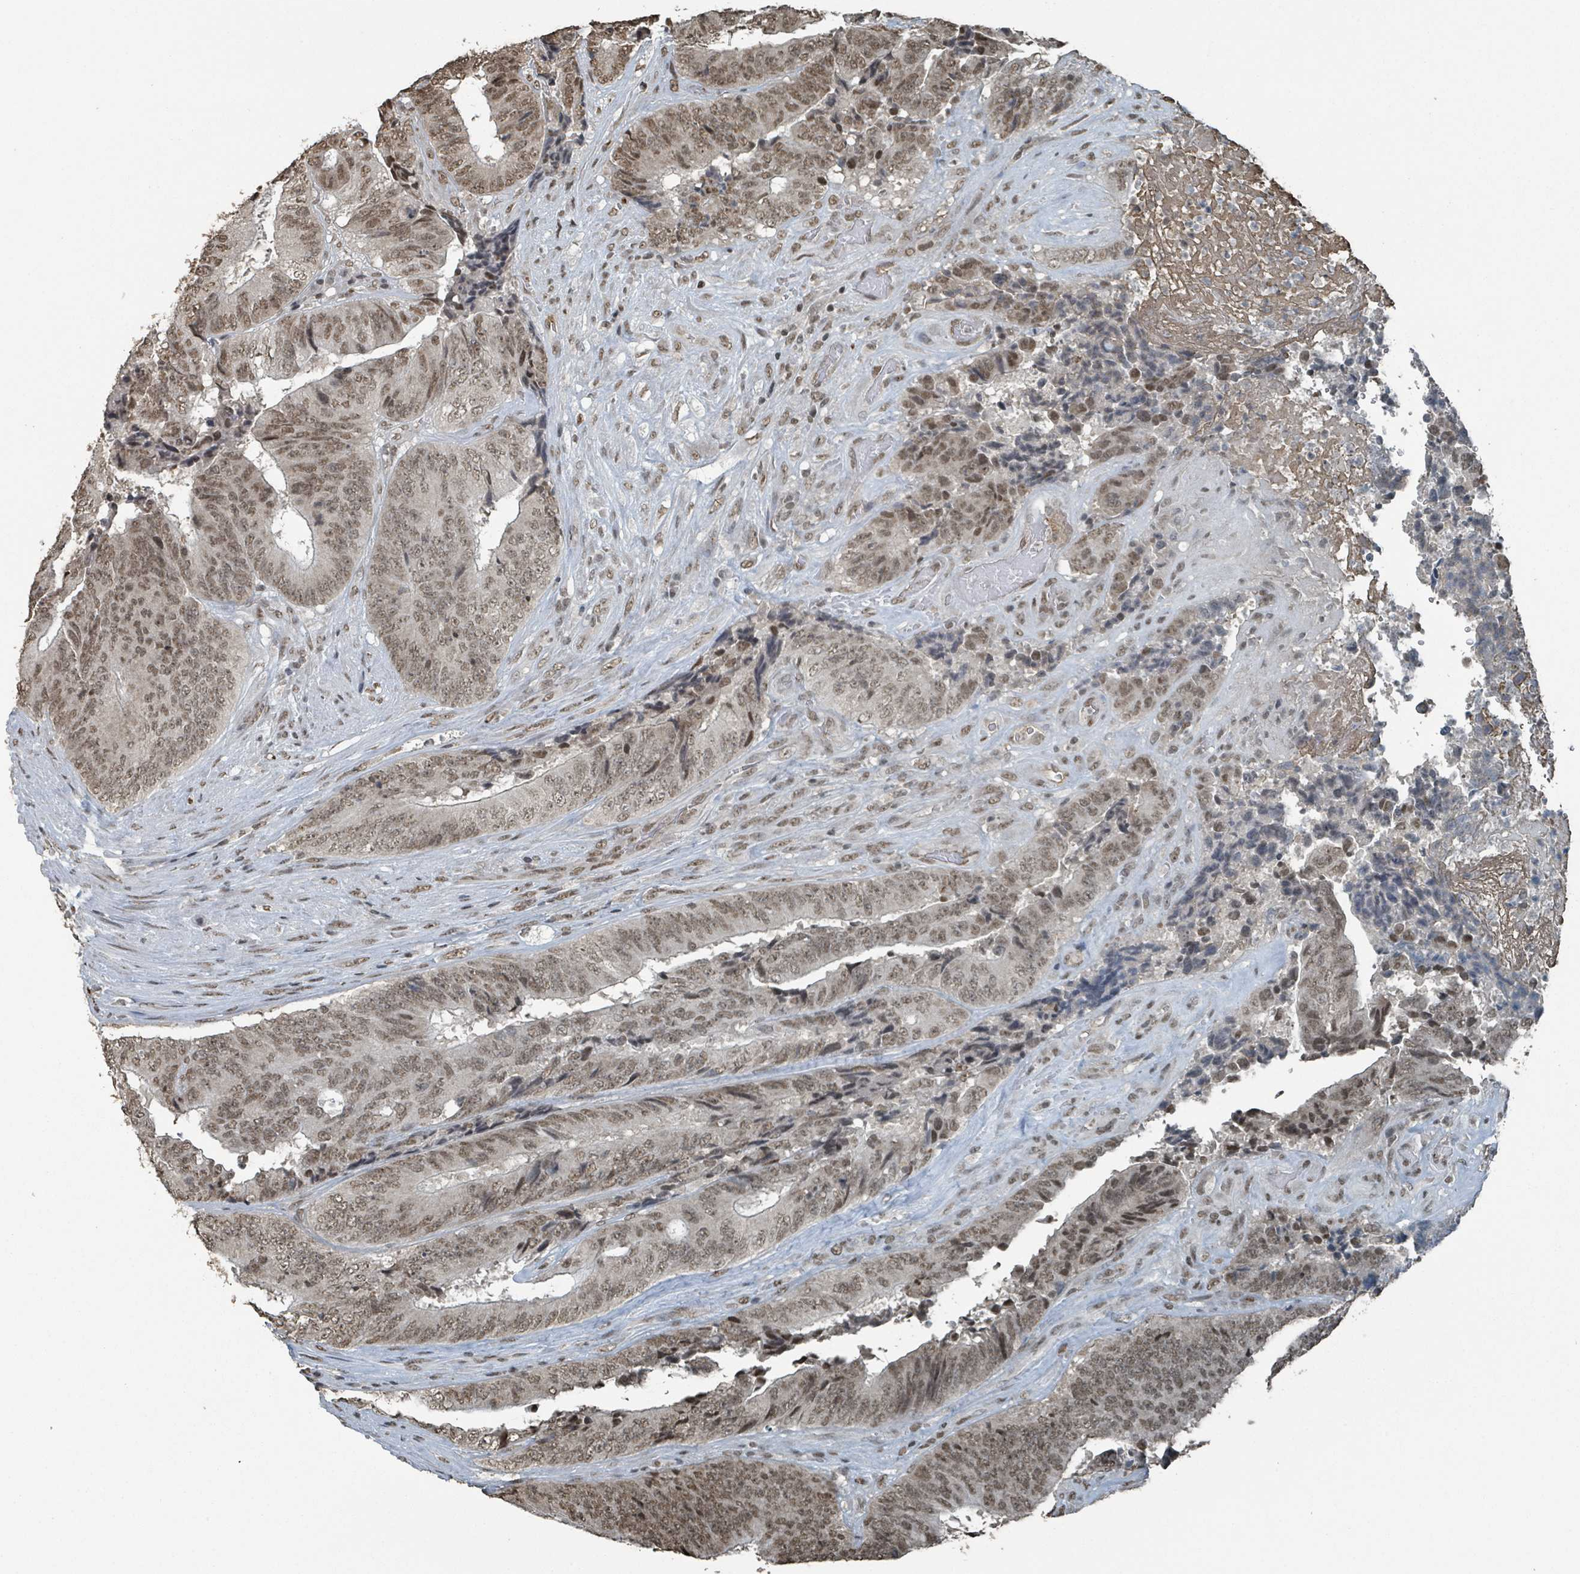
{"staining": {"intensity": "moderate", "quantity": ">75%", "location": "nuclear"}, "tissue": "colorectal cancer", "cell_type": "Tumor cells", "image_type": "cancer", "snomed": [{"axis": "morphology", "description": "Adenocarcinoma, NOS"}, {"axis": "topography", "description": "Rectum"}], "caption": "IHC of human colorectal cancer (adenocarcinoma) demonstrates medium levels of moderate nuclear positivity in approximately >75% of tumor cells.", "gene": "PHIP", "patient": {"sex": "male", "age": 72}}